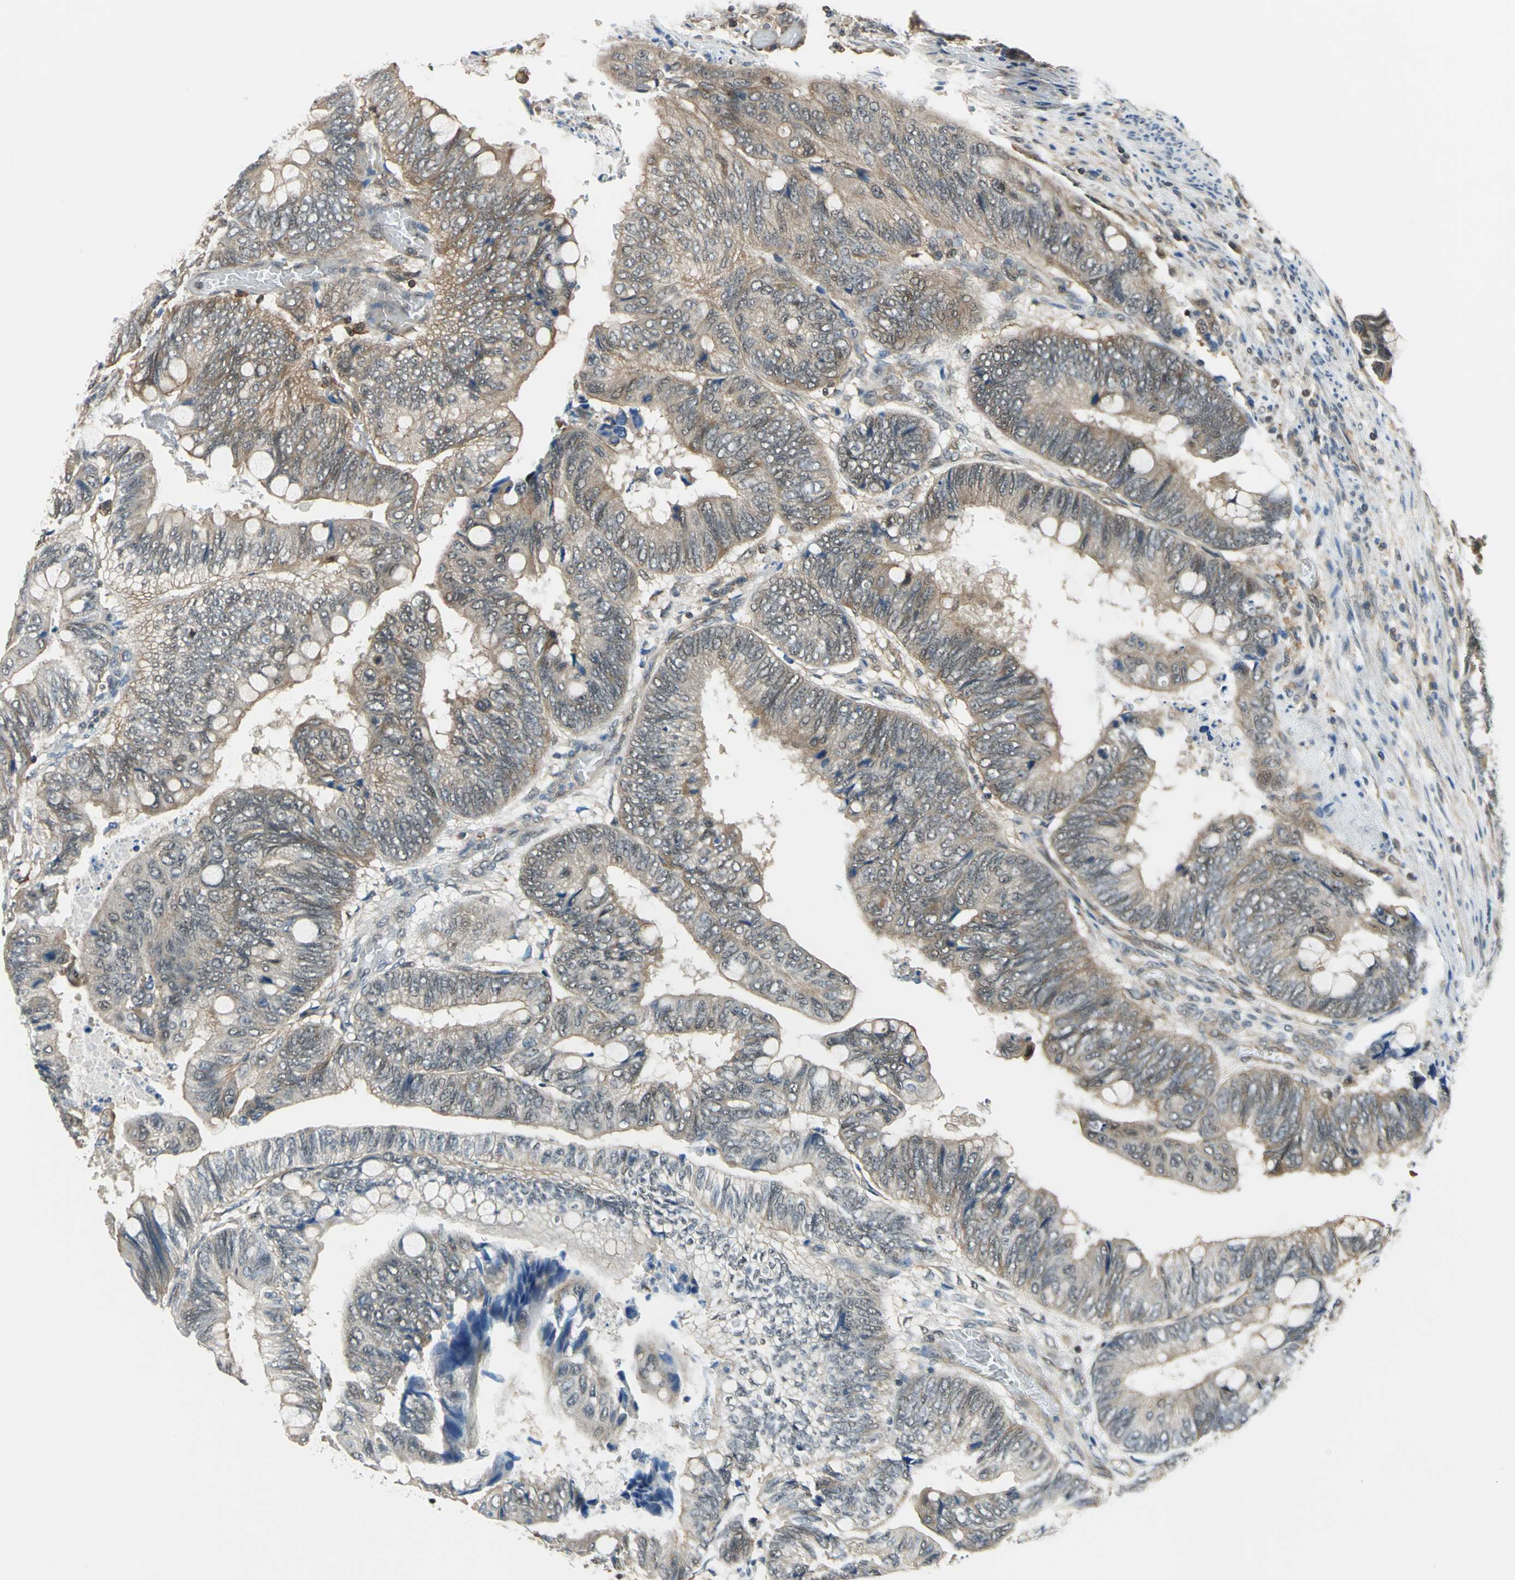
{"staining": {"intensity": "moderate", "quantity": "25%-75%", "location": "cytoplasmic/membranous,nuclear"}, "tissue": "colorectal cancer", "cell_type": "Tumor cells", "image_type": "cancer", "snomed": [{"axis": "morphology", "description": "Normal tissue, NOS"}, {"axis": "morphology", "description": "Adenocarcinoma, NOS"}, {"axis": "topography", "description": "Rectum"}, {"axis": "topography", "description": "Peripheral nerve tissue"}], "caption": "Immunohistochemistry staining of adenocarcinoma (colorectal), which demonstrates medium levels of moderate cytoplasmic/membranous and nuclear expression in approximately 25%-75% of tumor cells indicating moderate cytoplasmic/membranous and nuclear protein positivity. The staining was performed using DAB (3,3'-diaminobenzidine) (brown) for protein detection and nuclei were counterstained in hematoxylin (blue).", "gene": "ARPC3", "patient": {"sex": "male", "age": 92}}